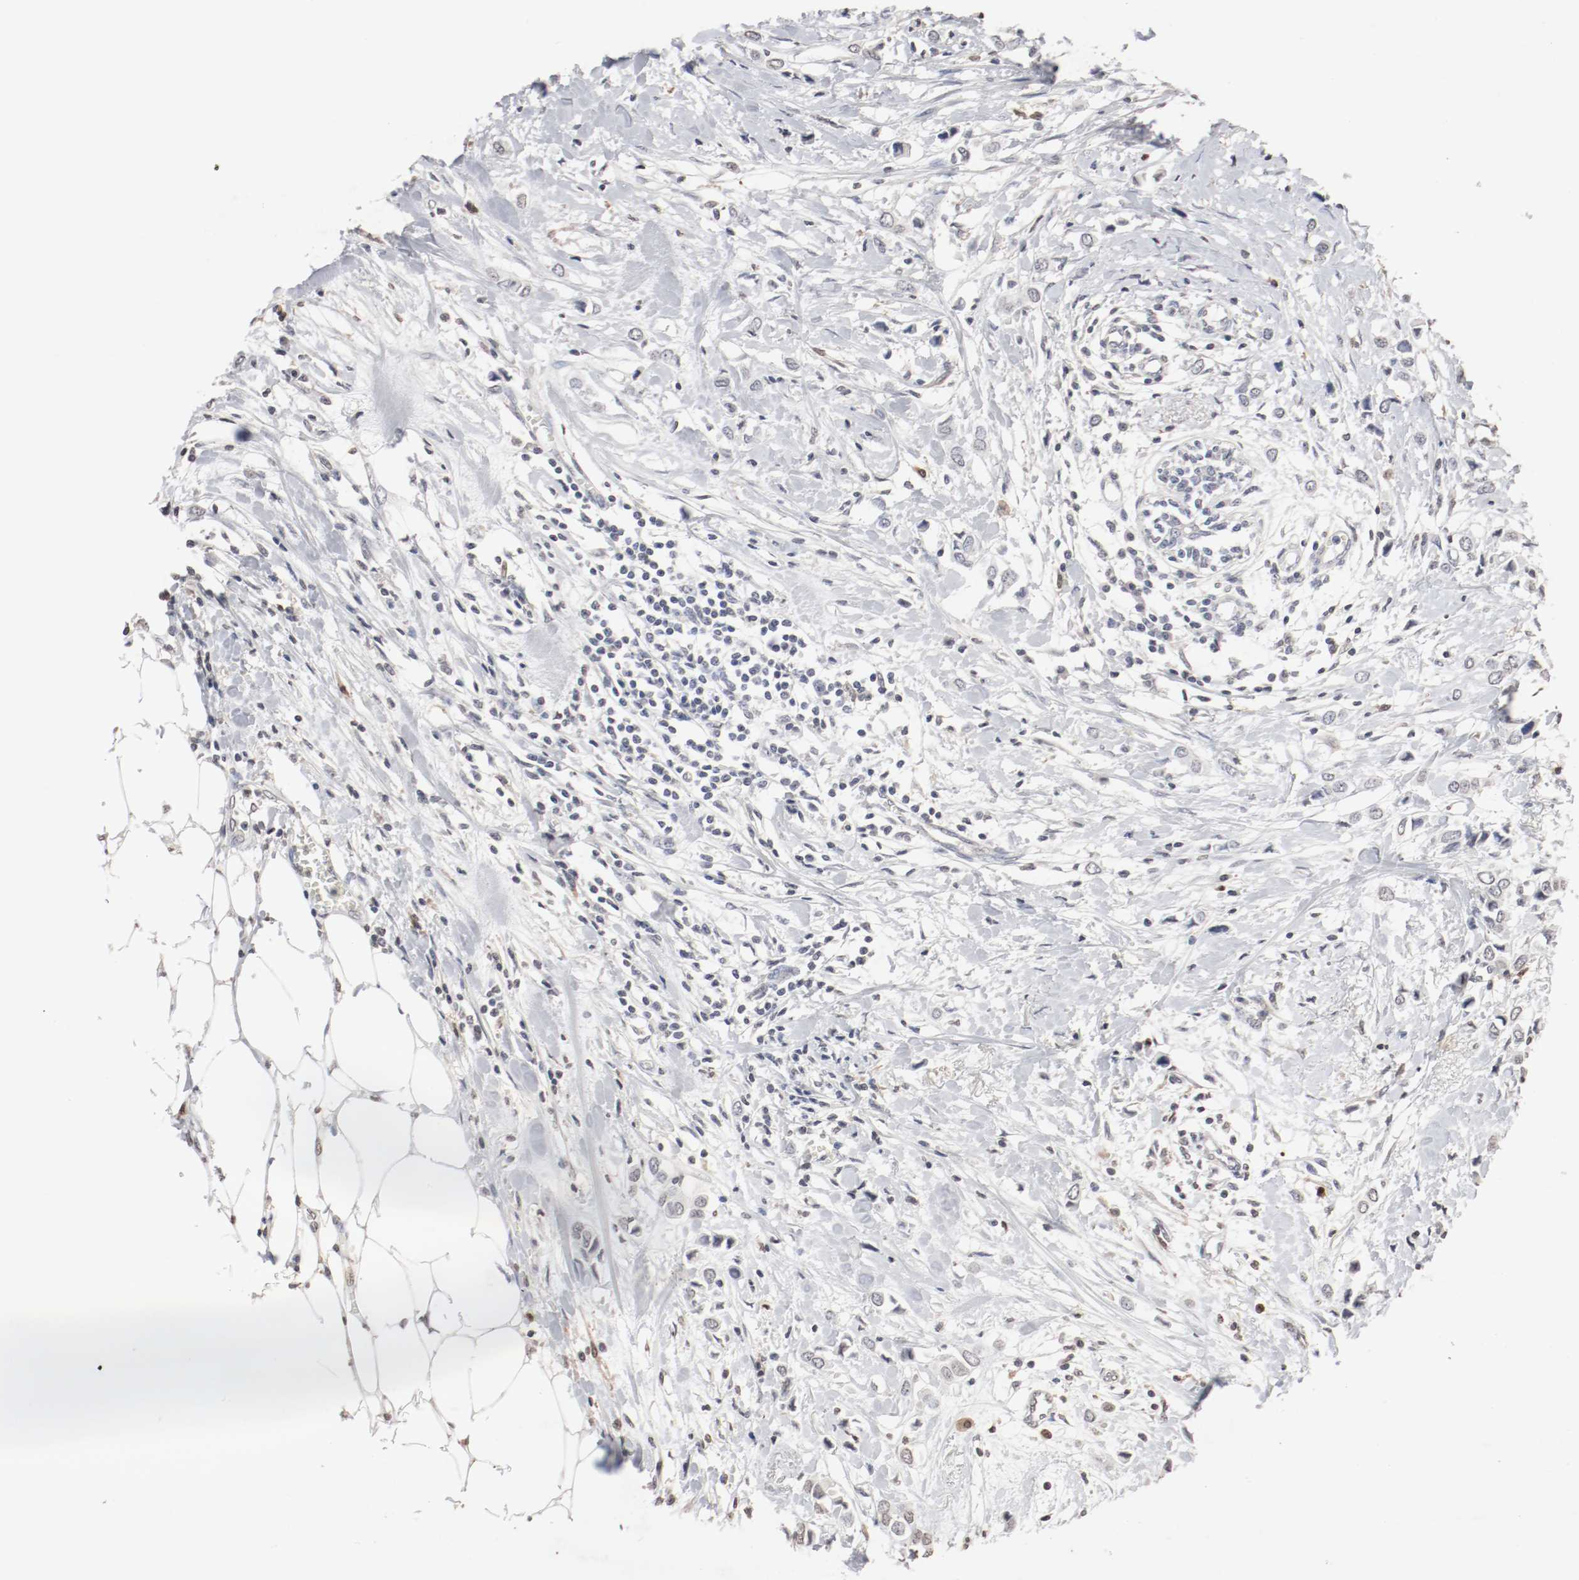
{"staining": {"intensity": "negative", "quantity": "none", "location": "none"}, "tissue": "breast cancer", "cell_type": "Tumor cells", "image_type": "cancer", "snomed": [{"axis": "morphology", "description": "Lobular carcinoma"}, {"axis": "topography", "description": "Breast"}], "caption": "DAB immunohistochemical staining of human breast cancer reveals no significant positivity in tumor cells.", "gene": "WASL", "patient": {"sex": "female", "age": 51}}